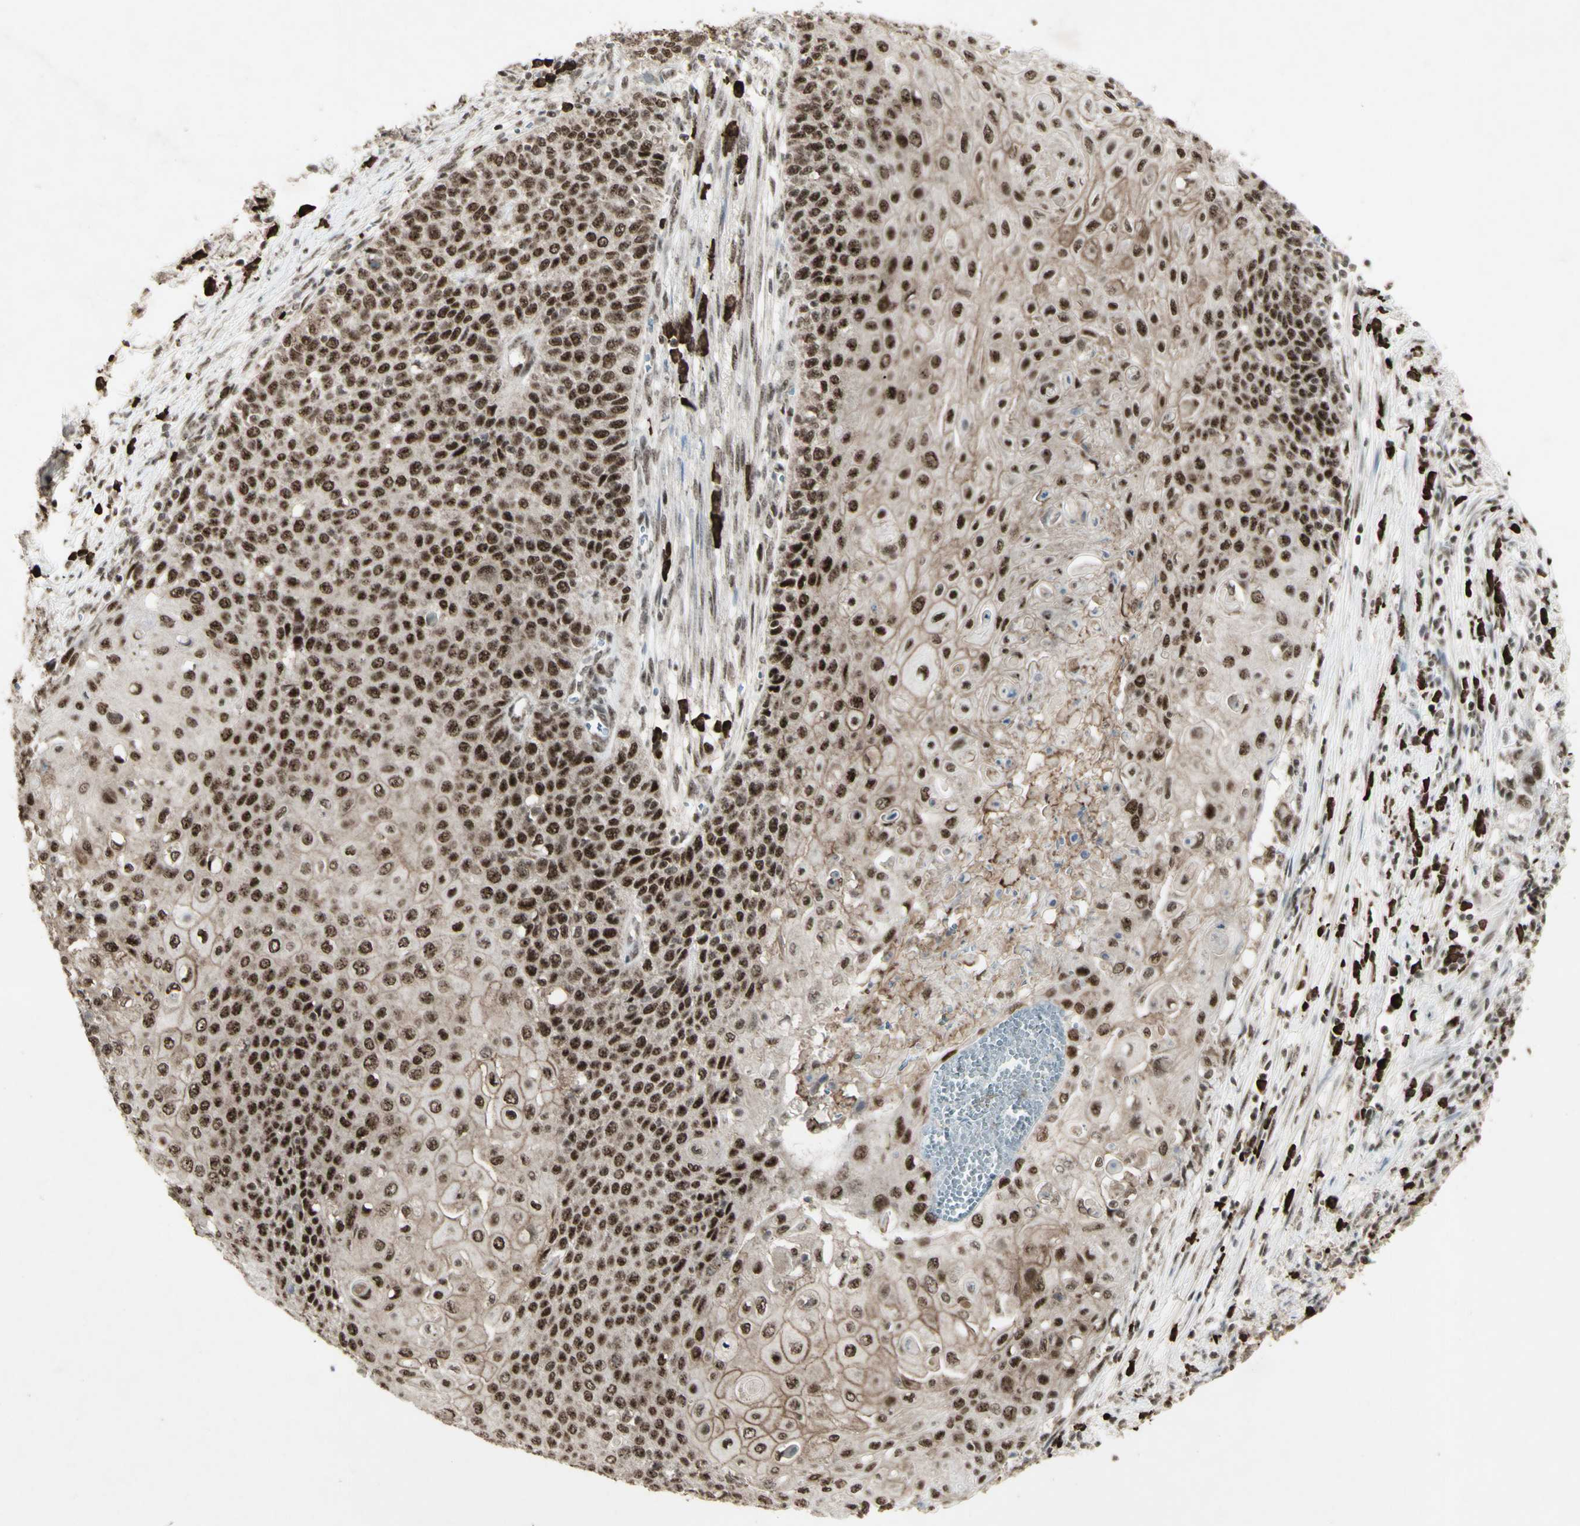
{"staining": {"intensity": "moderate", "quantity": ">75%", "location": "cytoplasmic/membranous,nuclear"}, "tissue": "cervical cancer", "cell_type": "Tumor cells", "image_type": "cancer", "snomed": [{"axis": "morphology", "description": "Squamous cell carcinoma, NOS"}, {"axis": "topography", "description": "Cervix"}], "caption": "A brown stain labels moderate cytoplasmic/membranous and nuclear positivity of a protein in human cervical cancer (squamous cell carcinoma) tumor cells.", "gene": "CCNT1", "patient": {"sex": "female", "age": 39}}